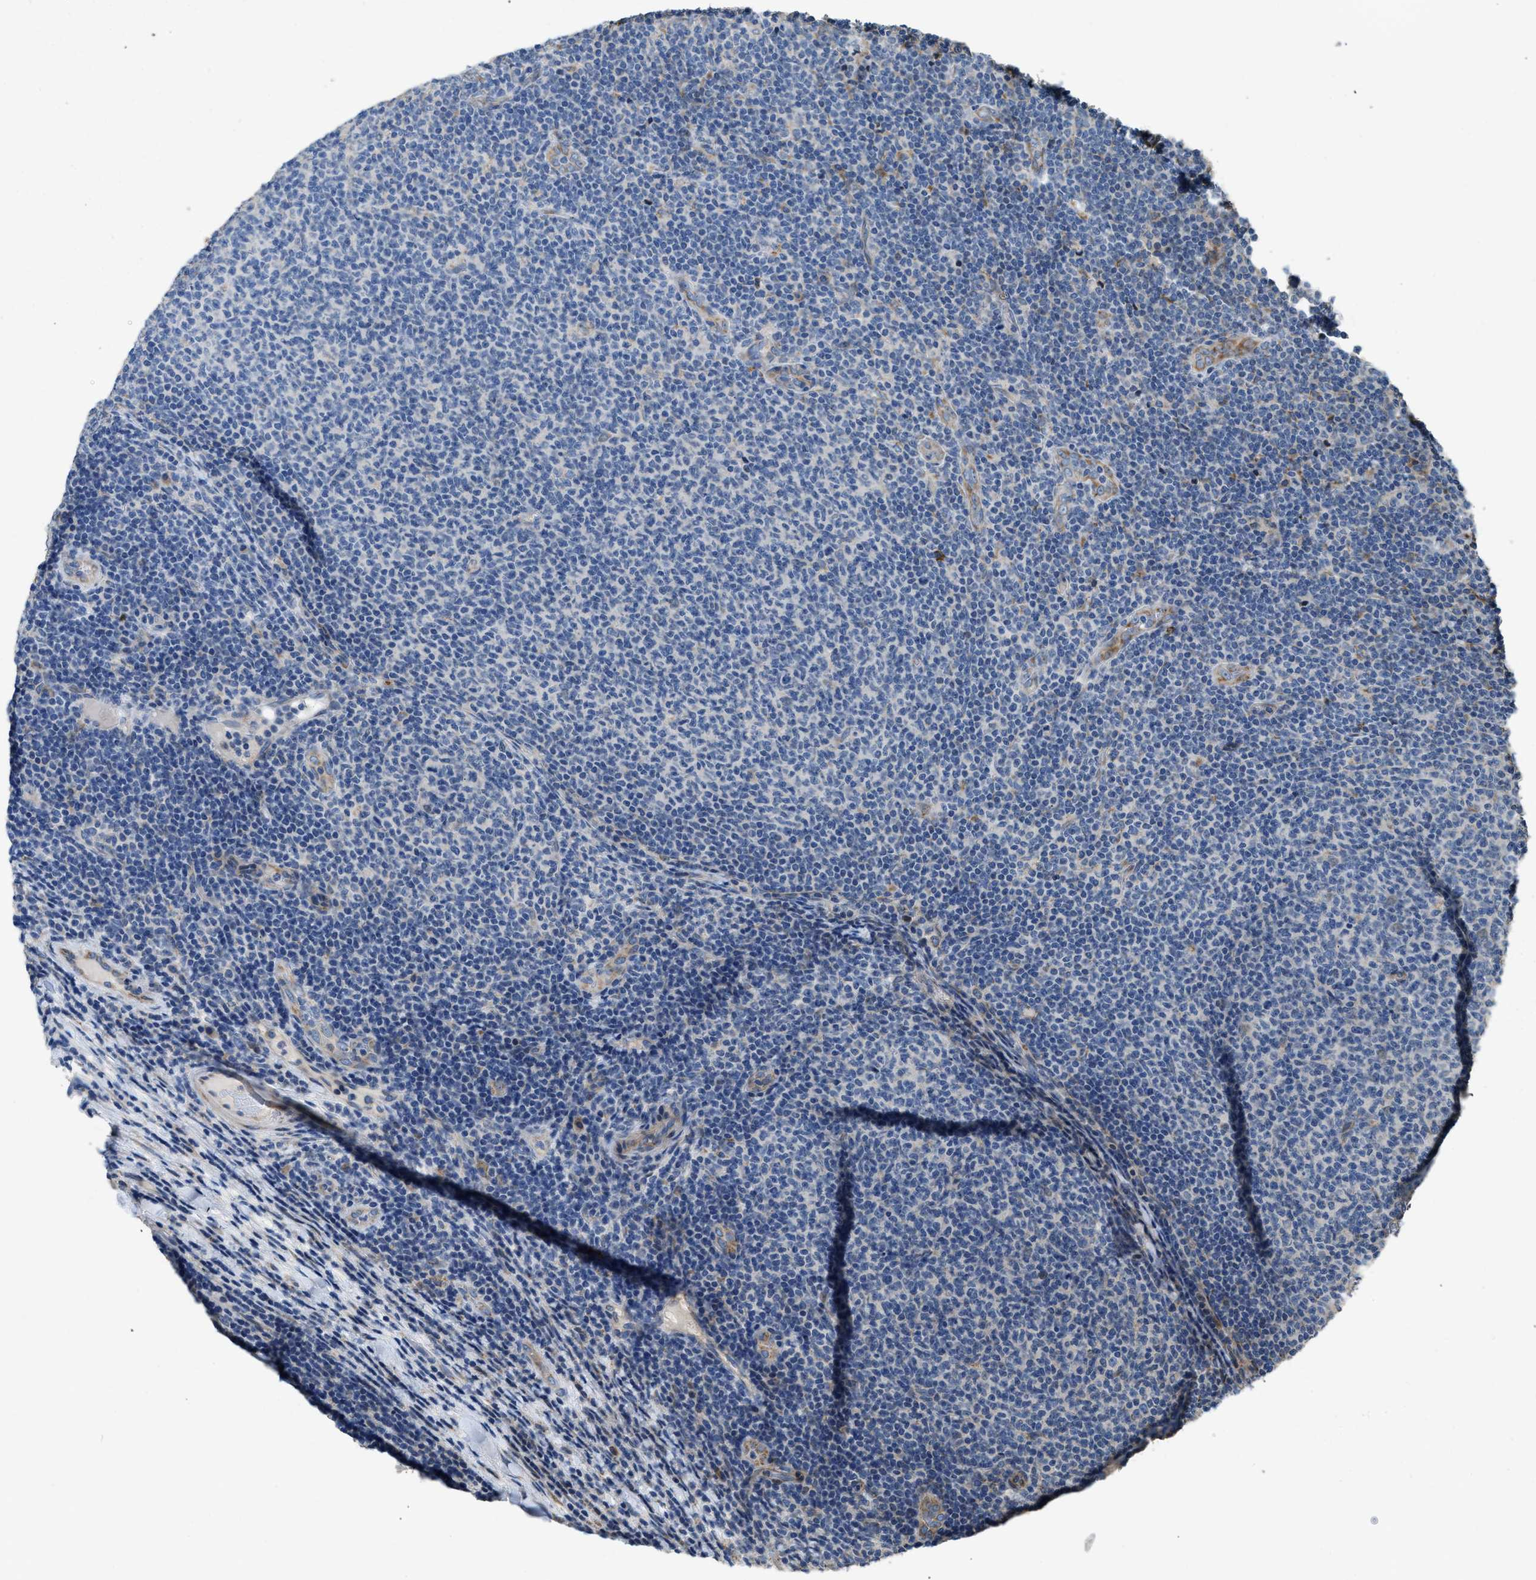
{"staining": {"intensity": "negative", "quantity": "none", "location": "none"}, "tissue": "lymphoma", "cell_type": "Tumor cells", "image_type": "cancer", "snomed": [{"axis": "morphology", "description": "Malignant lymphoma, non-Hodgkin's type, Low grade"}, {"axis": "topography", "description": "Lymph node"}], "caption": "Histopathology image shows no protein staining in tumor cells of lymphoma tissue.", "gene": "TMEM150A", "patient": {"sex": "male", "age": 66}}